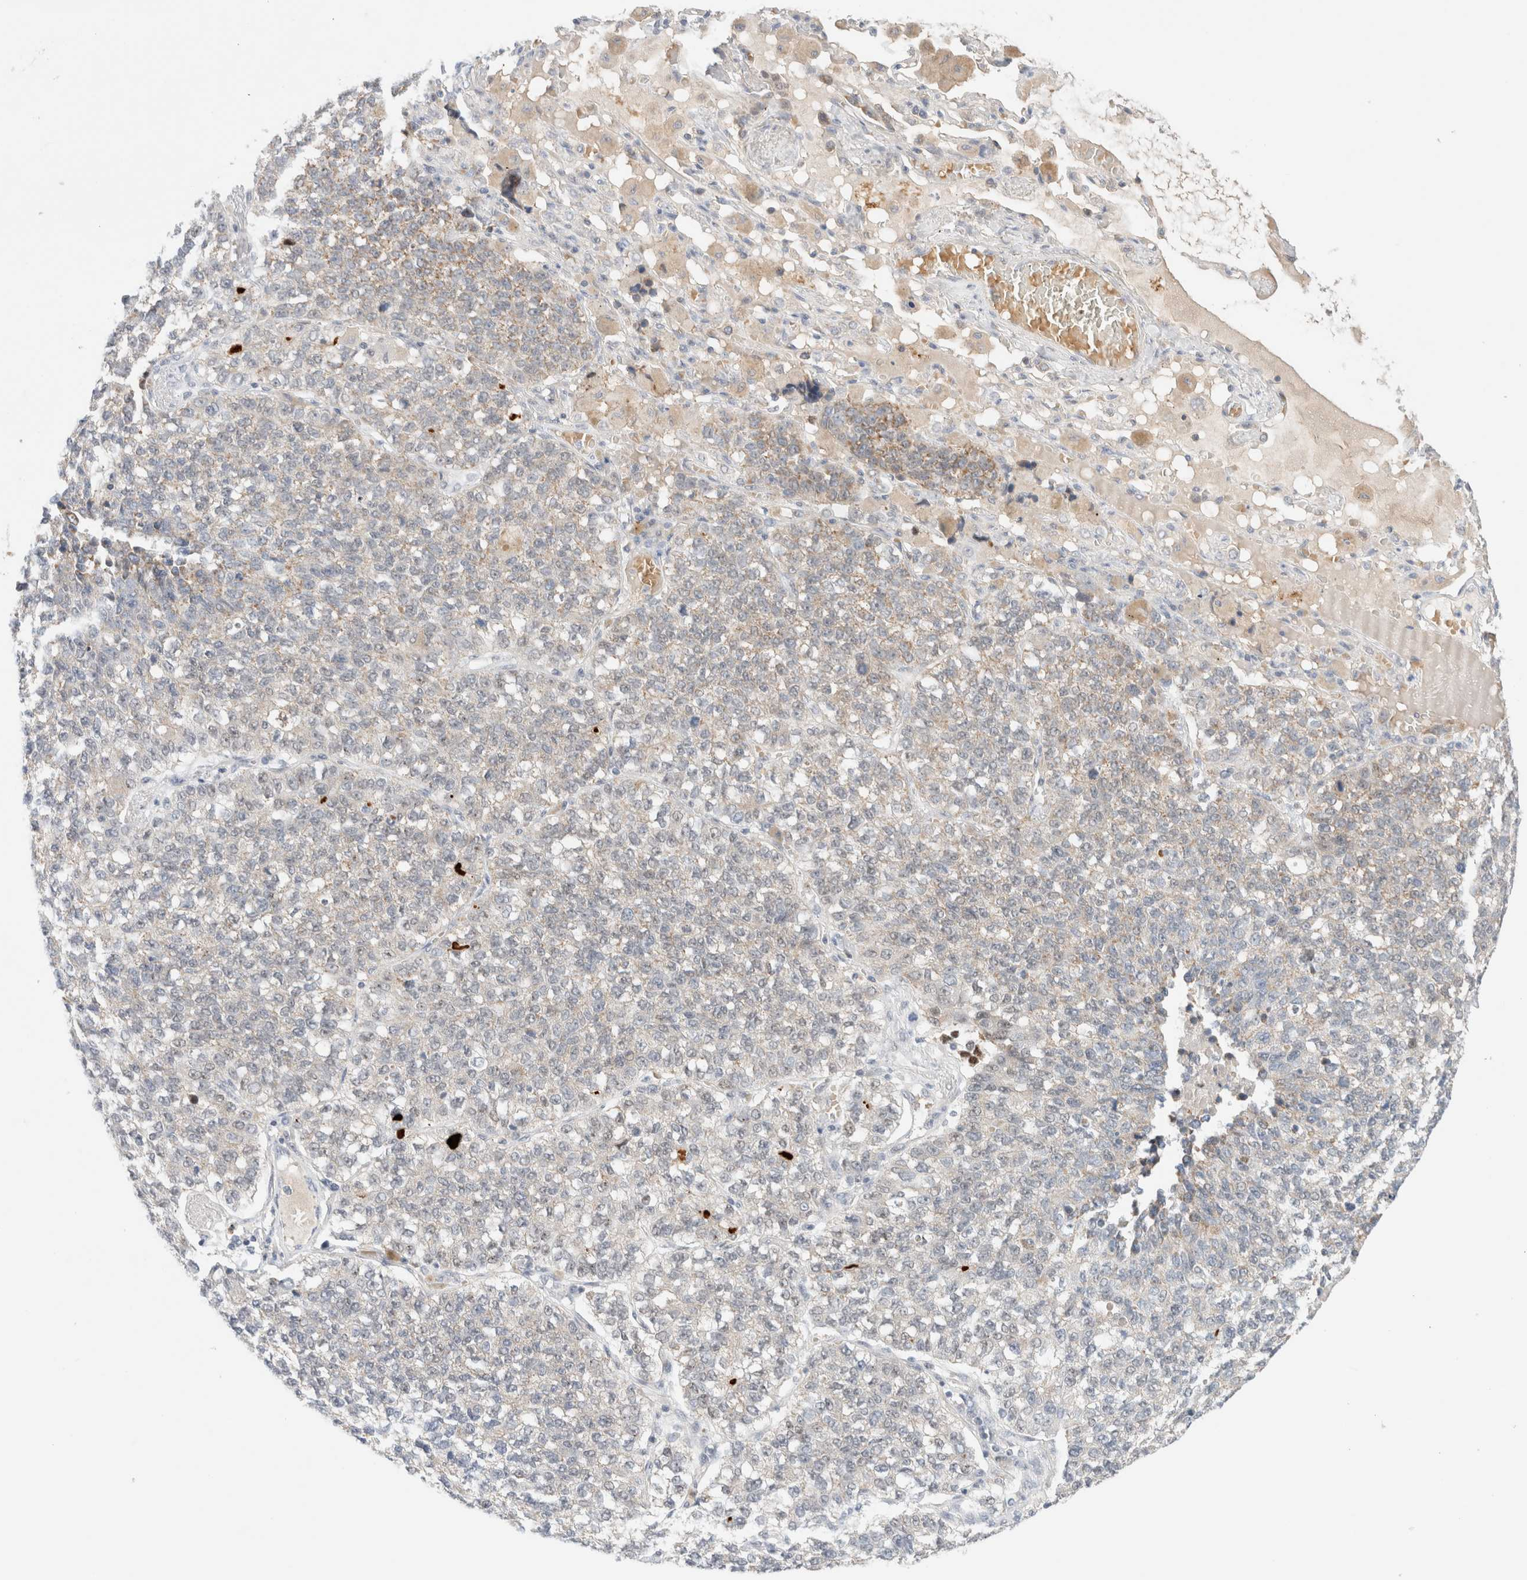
{"staining": {"intensity": "weak", "quantity": "<25%", "location": "cytoplasmic/membranous"}, "tissue": "lung cancer", "cell_type": "Tumor cells", "image_type": "cancer", "snomed": [{"axis": "morphology", "description": "Adenocarcinoma, NOS"}, {"axis": "topography", "description": "Lung"}], "caption": "Photomicrograph shows no protein staining in tumor cells of lung cancer tissue.", "gene": "MRM3", "patient": {"sex": "male", "age": 49}}